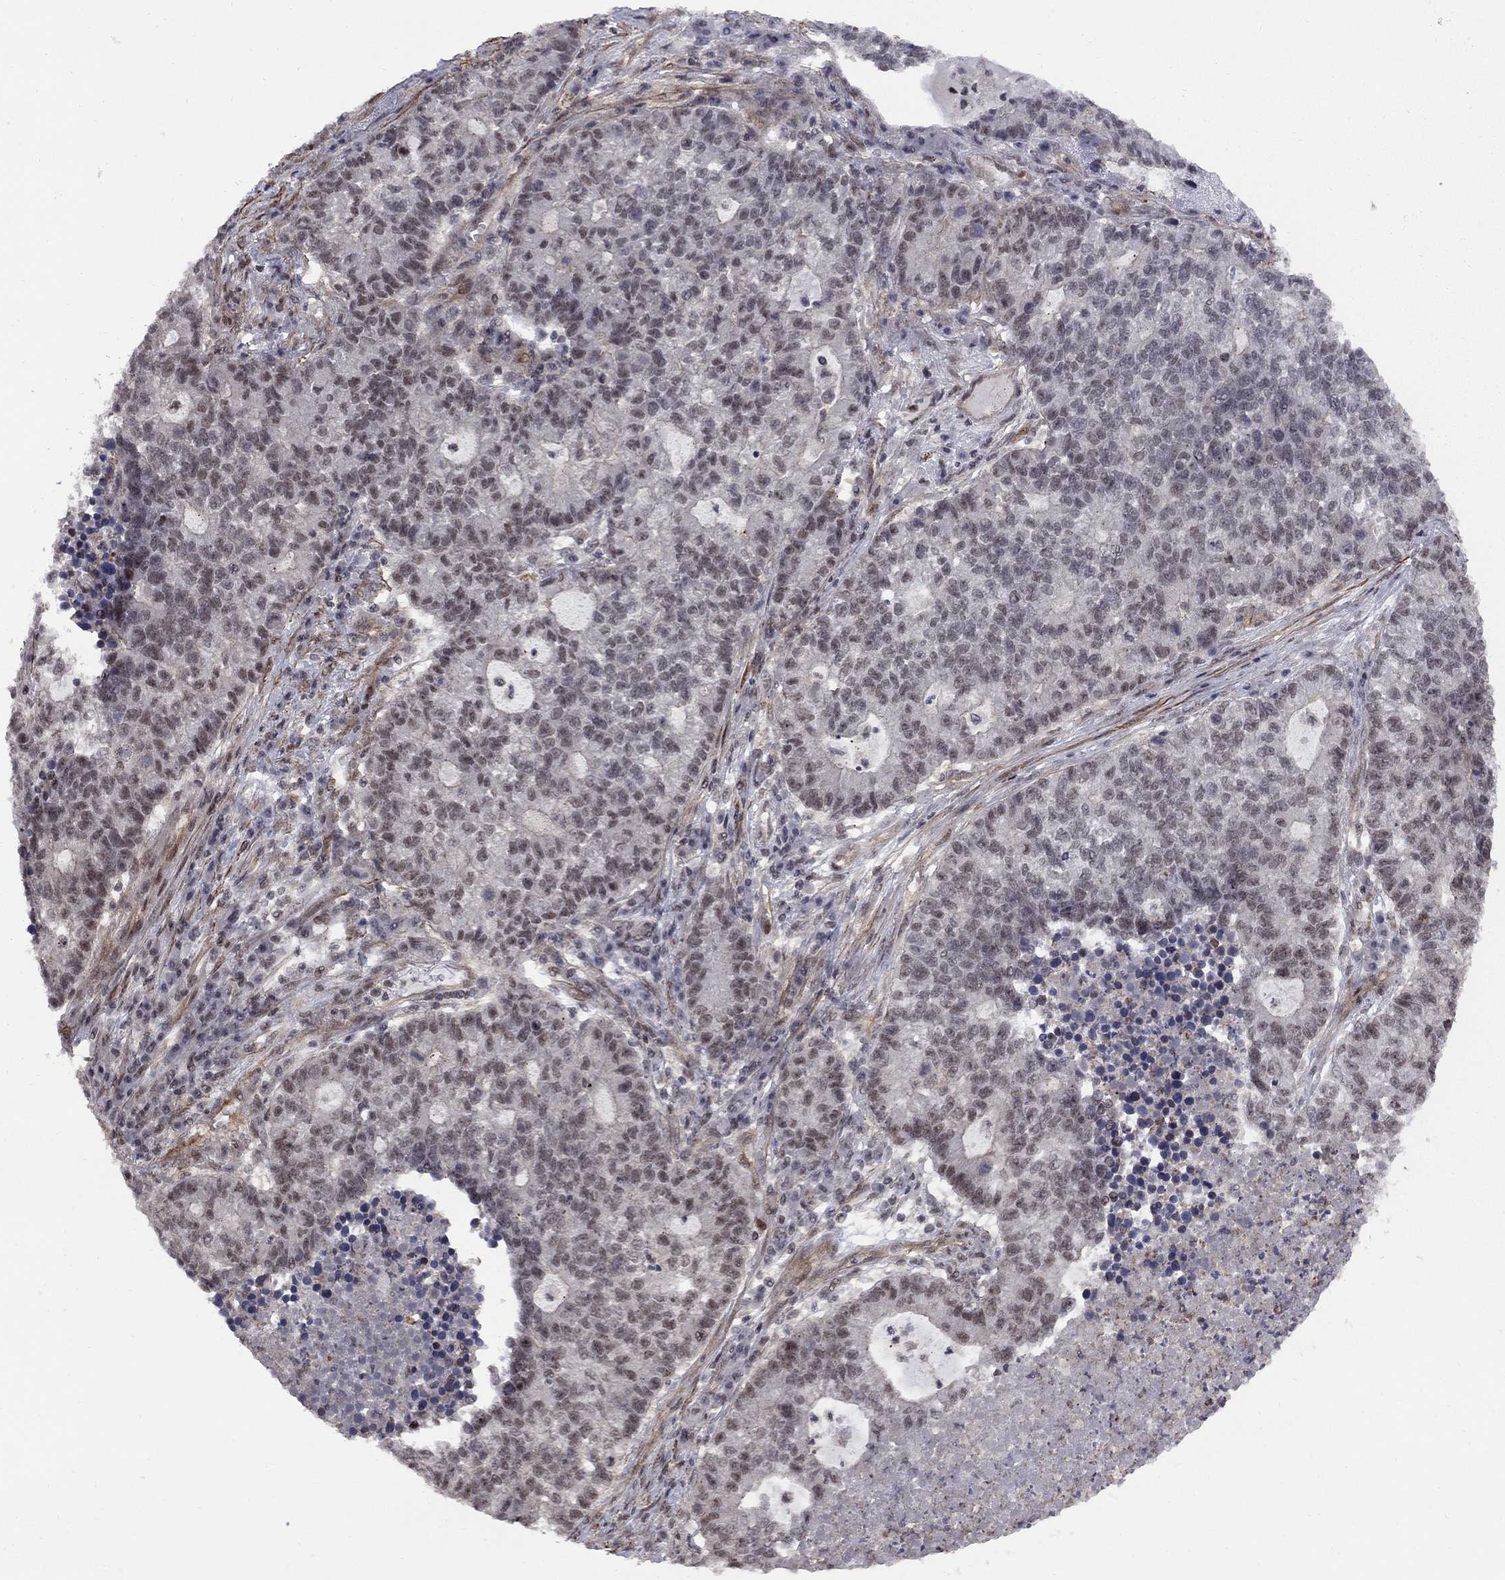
{"staining": {"intensity": "weak", "quantity": "<25%", "location": "nuclear"}, "tissue": "lung cancer", "cell_type": "Tumor cells", "image_type": "cancer", "snomed": [{"axis": "morphology", "description": "Adenocarcinoma, NOS"}, {"axis": "topography", "description": "Lung"}], "caption": "Tumor cells are negative for protein expression in human lung adenocarcinoma. (Stains: DAB (3,3'-diaminobenzidine) immunohistochemistry (IHC) with hematoxylin counter stain, Microscopy: brightfield microscopy at high magnification).", "gene": "BRF1", "patient": {"sex": "male", "age": 57}}